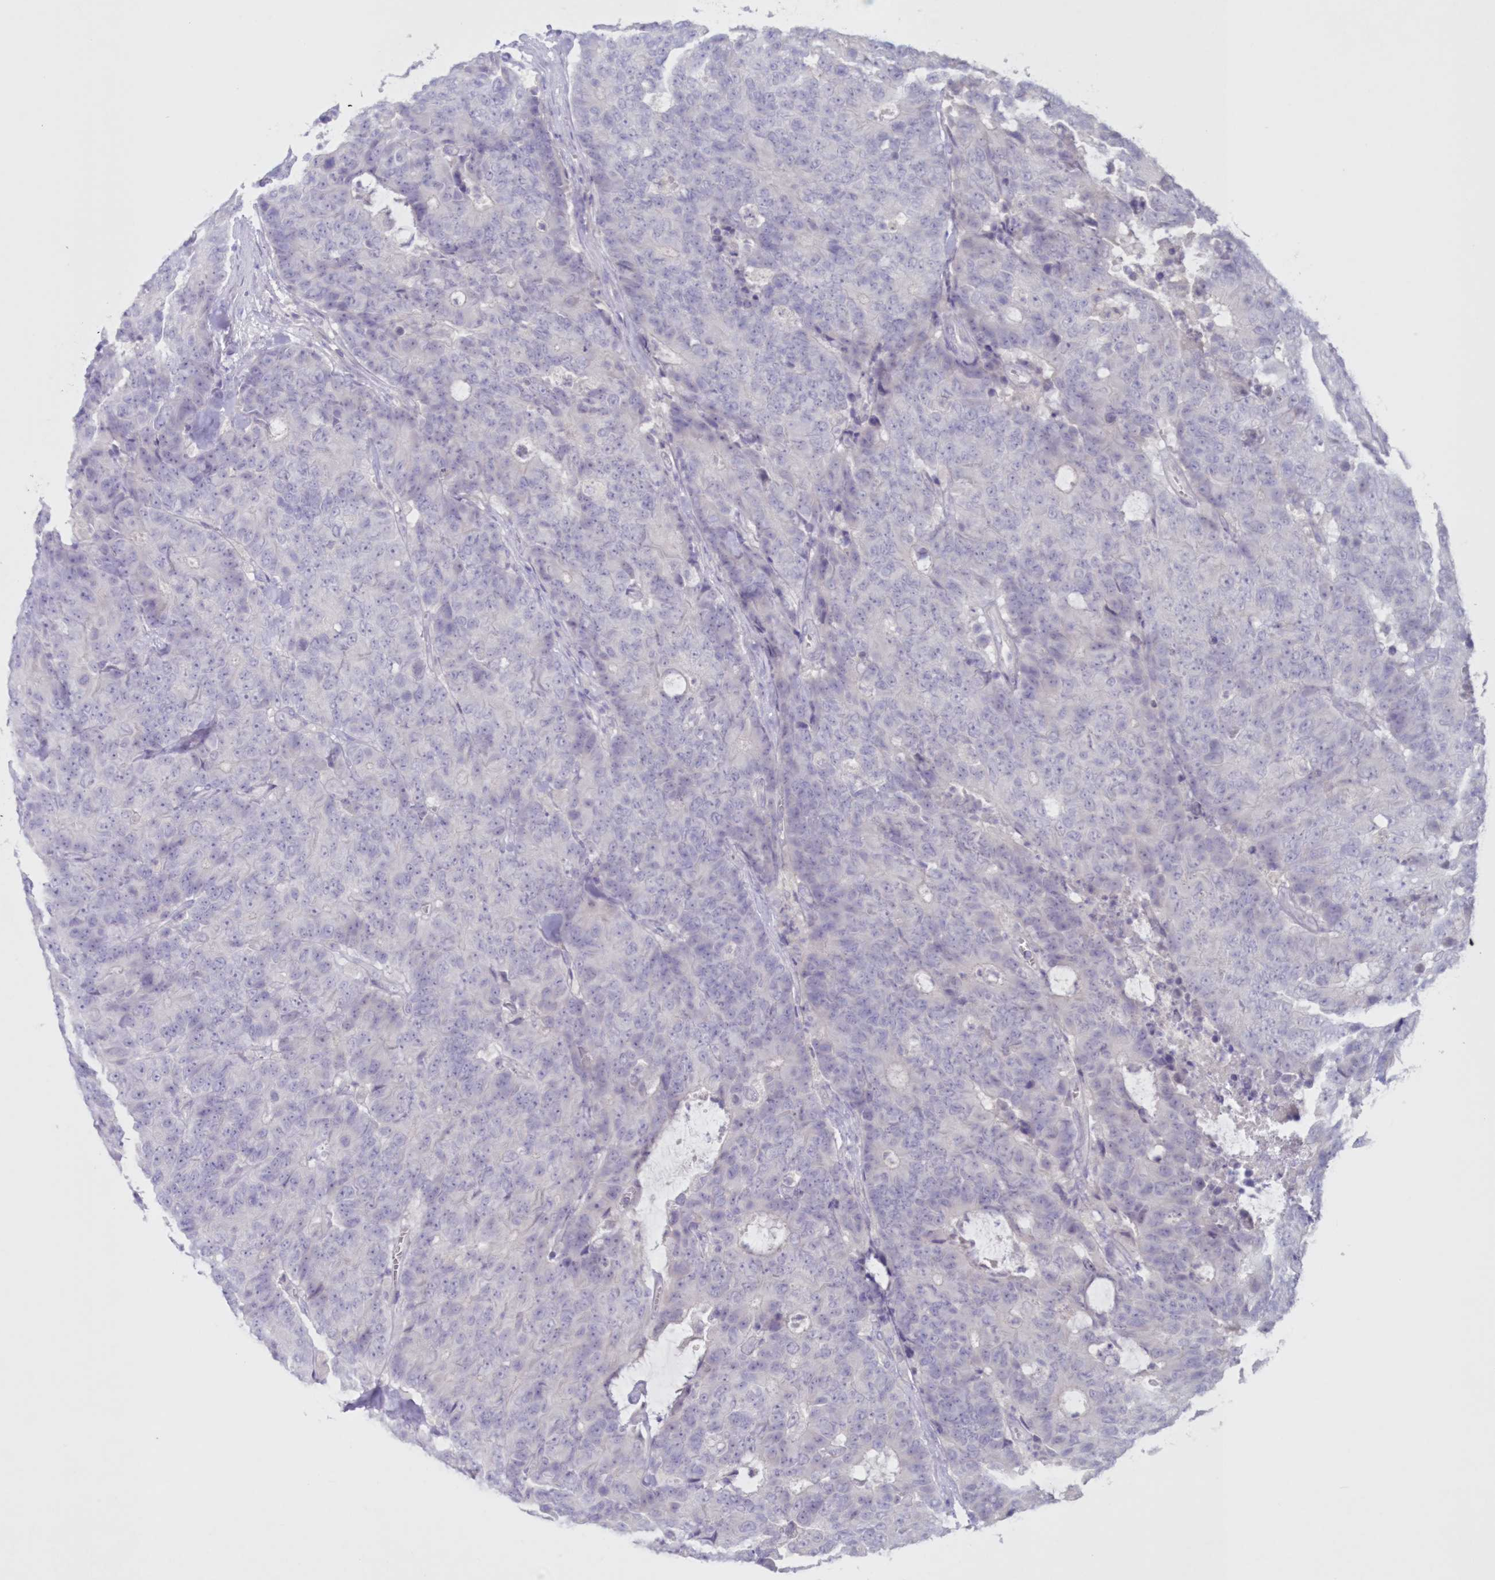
{"staining": {"intensity": "negative", "quantity": "none", "location": "none"}, "tissue": "colorectal cancer", "cell_type": "Tumor cells", "image_type": "cancer", "snomed": [{"axis": "morphology", "description": "Adenocarcinoma, NOS"}, {"axis": "topography", "description": "Colon"}], "caption": "Colorectal cancer (adenocarcinoma) stained for a protein using immunohistochemistry exhibits no expression tumor cells.", "gene": "GCKR", "patient": {"sex": "female", "age": 86}}